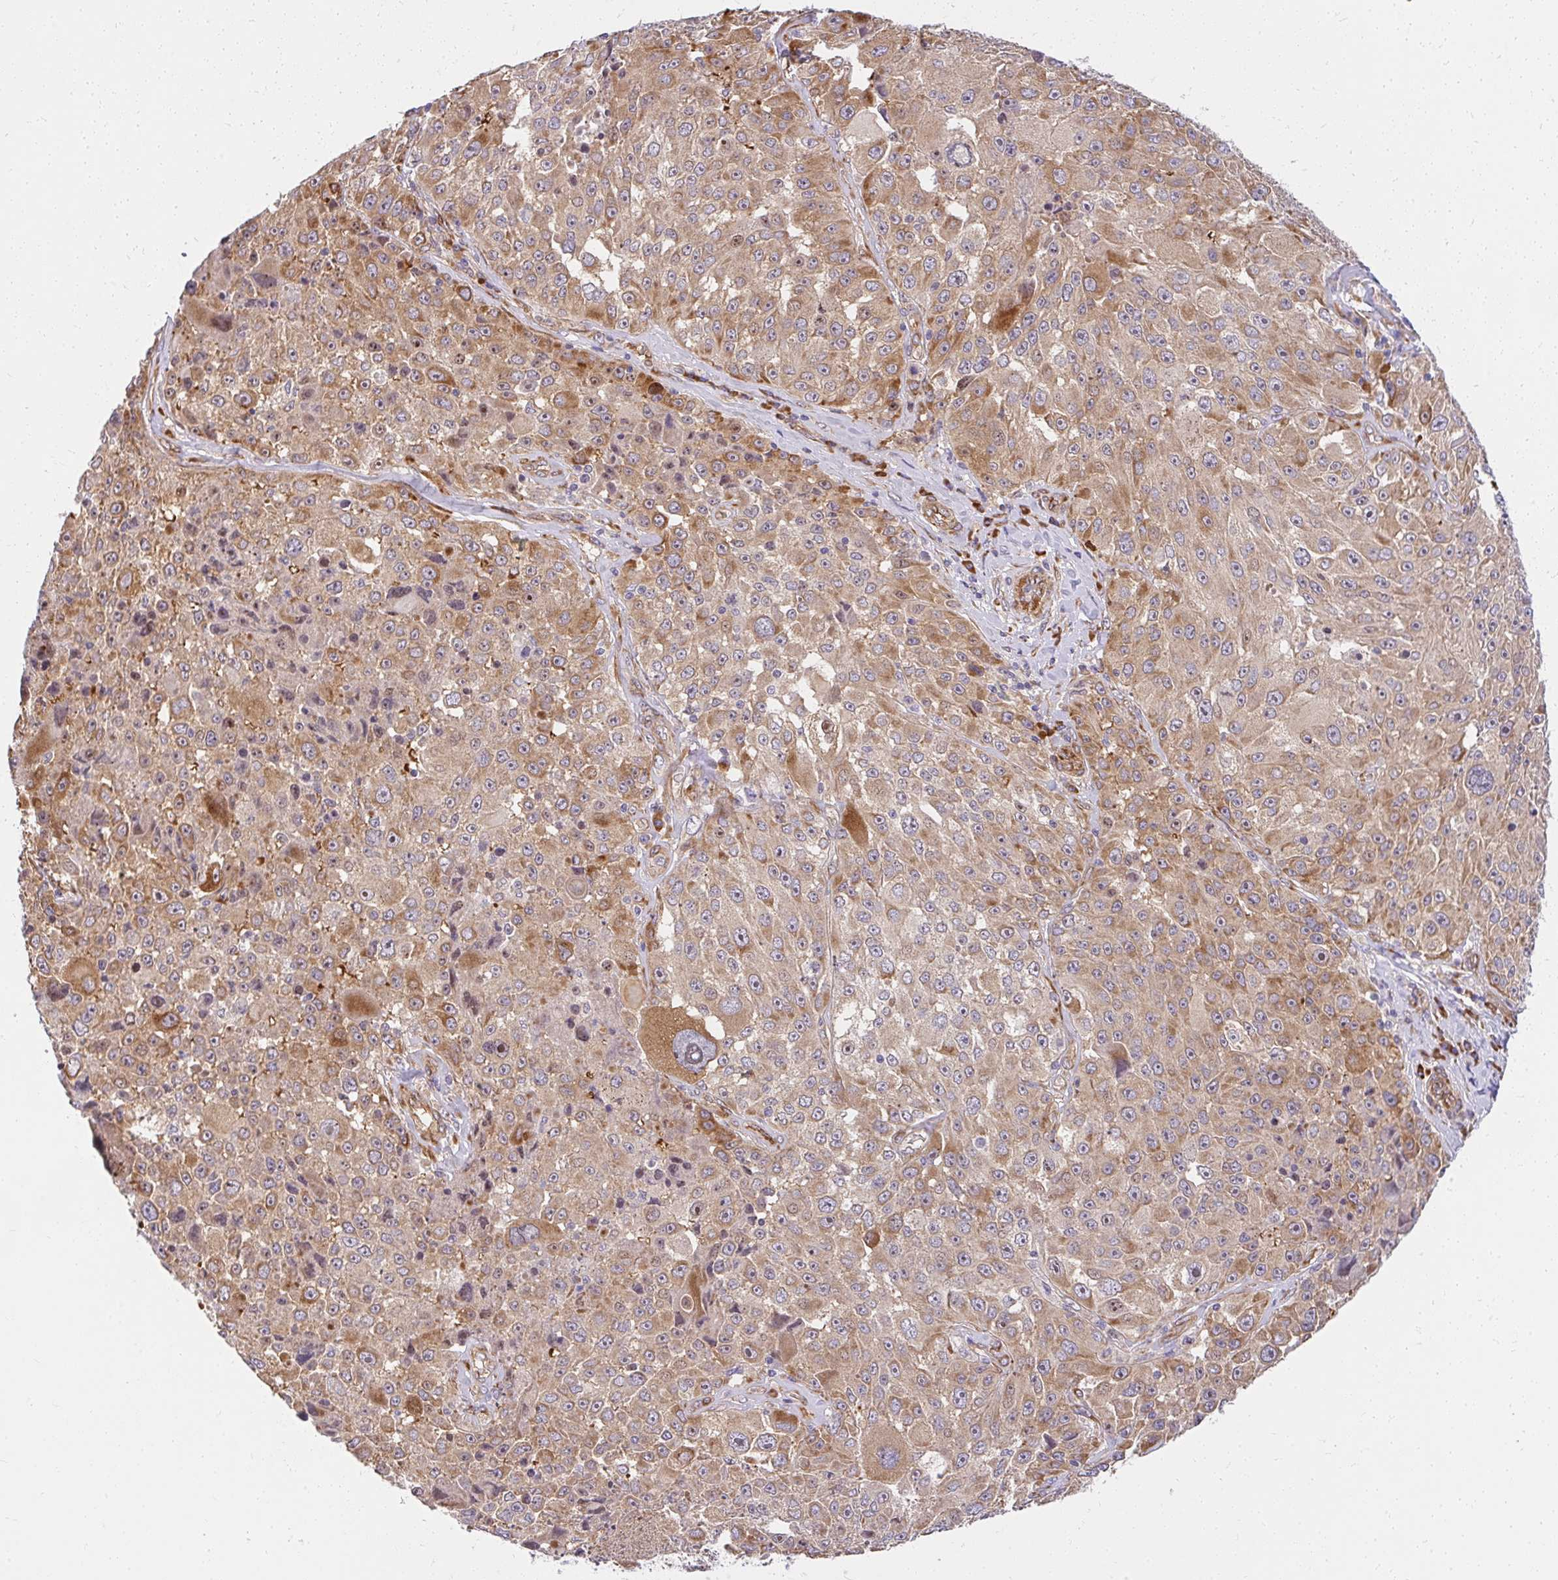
{"staining": {"intensity": "moderate", "quantity": ">75%", "location": "cytoplasmic/membranous"}, "tissue": "melanoma", "cell_type": "Tumor cells", "image_type": "cancer", "snomed": [{"axis": "morphology", "description": "Malignant melanoma, Metastatic site"}, {"axis": "topography", "description": "Lymph node"}], "caption": "Melanoma stained with immunohistochemistry displays moderate cytoplasmic/membranous expression in approximately >75% of tumor cells.", "gene": "RSKR", "patient": {"sex": "male", "age": 62}}